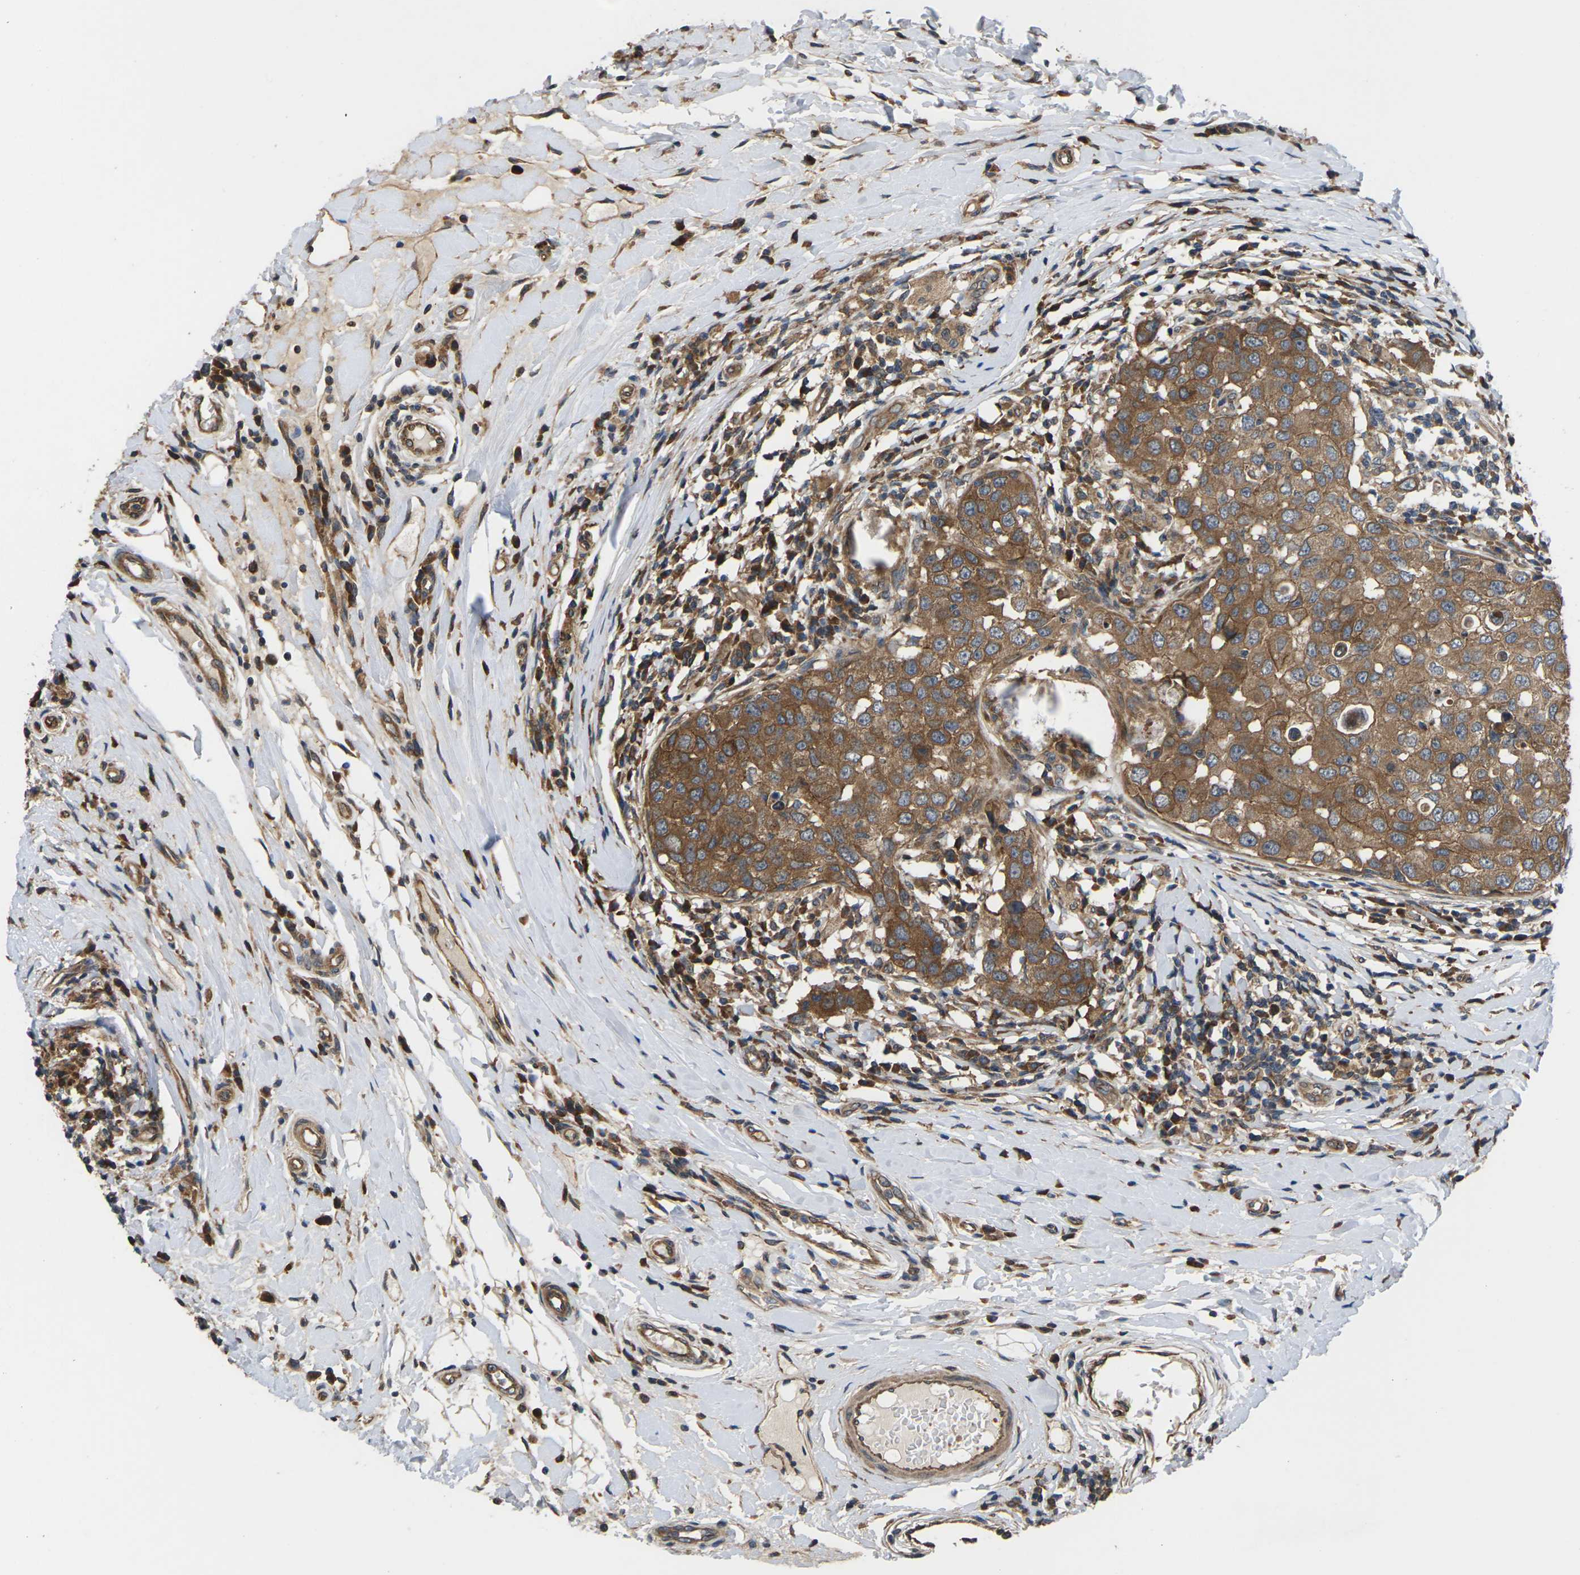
{"staining": {"intensity": "moderate", "quantity": ">75%", "location": "cytoplasmic/membranous"}, "tissue": "breast cancer", "cell_type": "Tumor cells", "image_type": "cancer", "snomed": [{"axis": "morphology", "description": "Duct carcinoma"}, {"axis": "topography", "description": "Breast"}], "caption": "The histopathology image reveals immunohistochemical staining of breast cancer (infiltrating ductal carcinoma). There is moderate cytoplasmic/membranous staining is appreciated in about >75% of tumor cells. (DAB IHC with brightfield microscopy, high magnification).", "gene": "NRAS", "patient": {"sex": "female", "age": 27}}